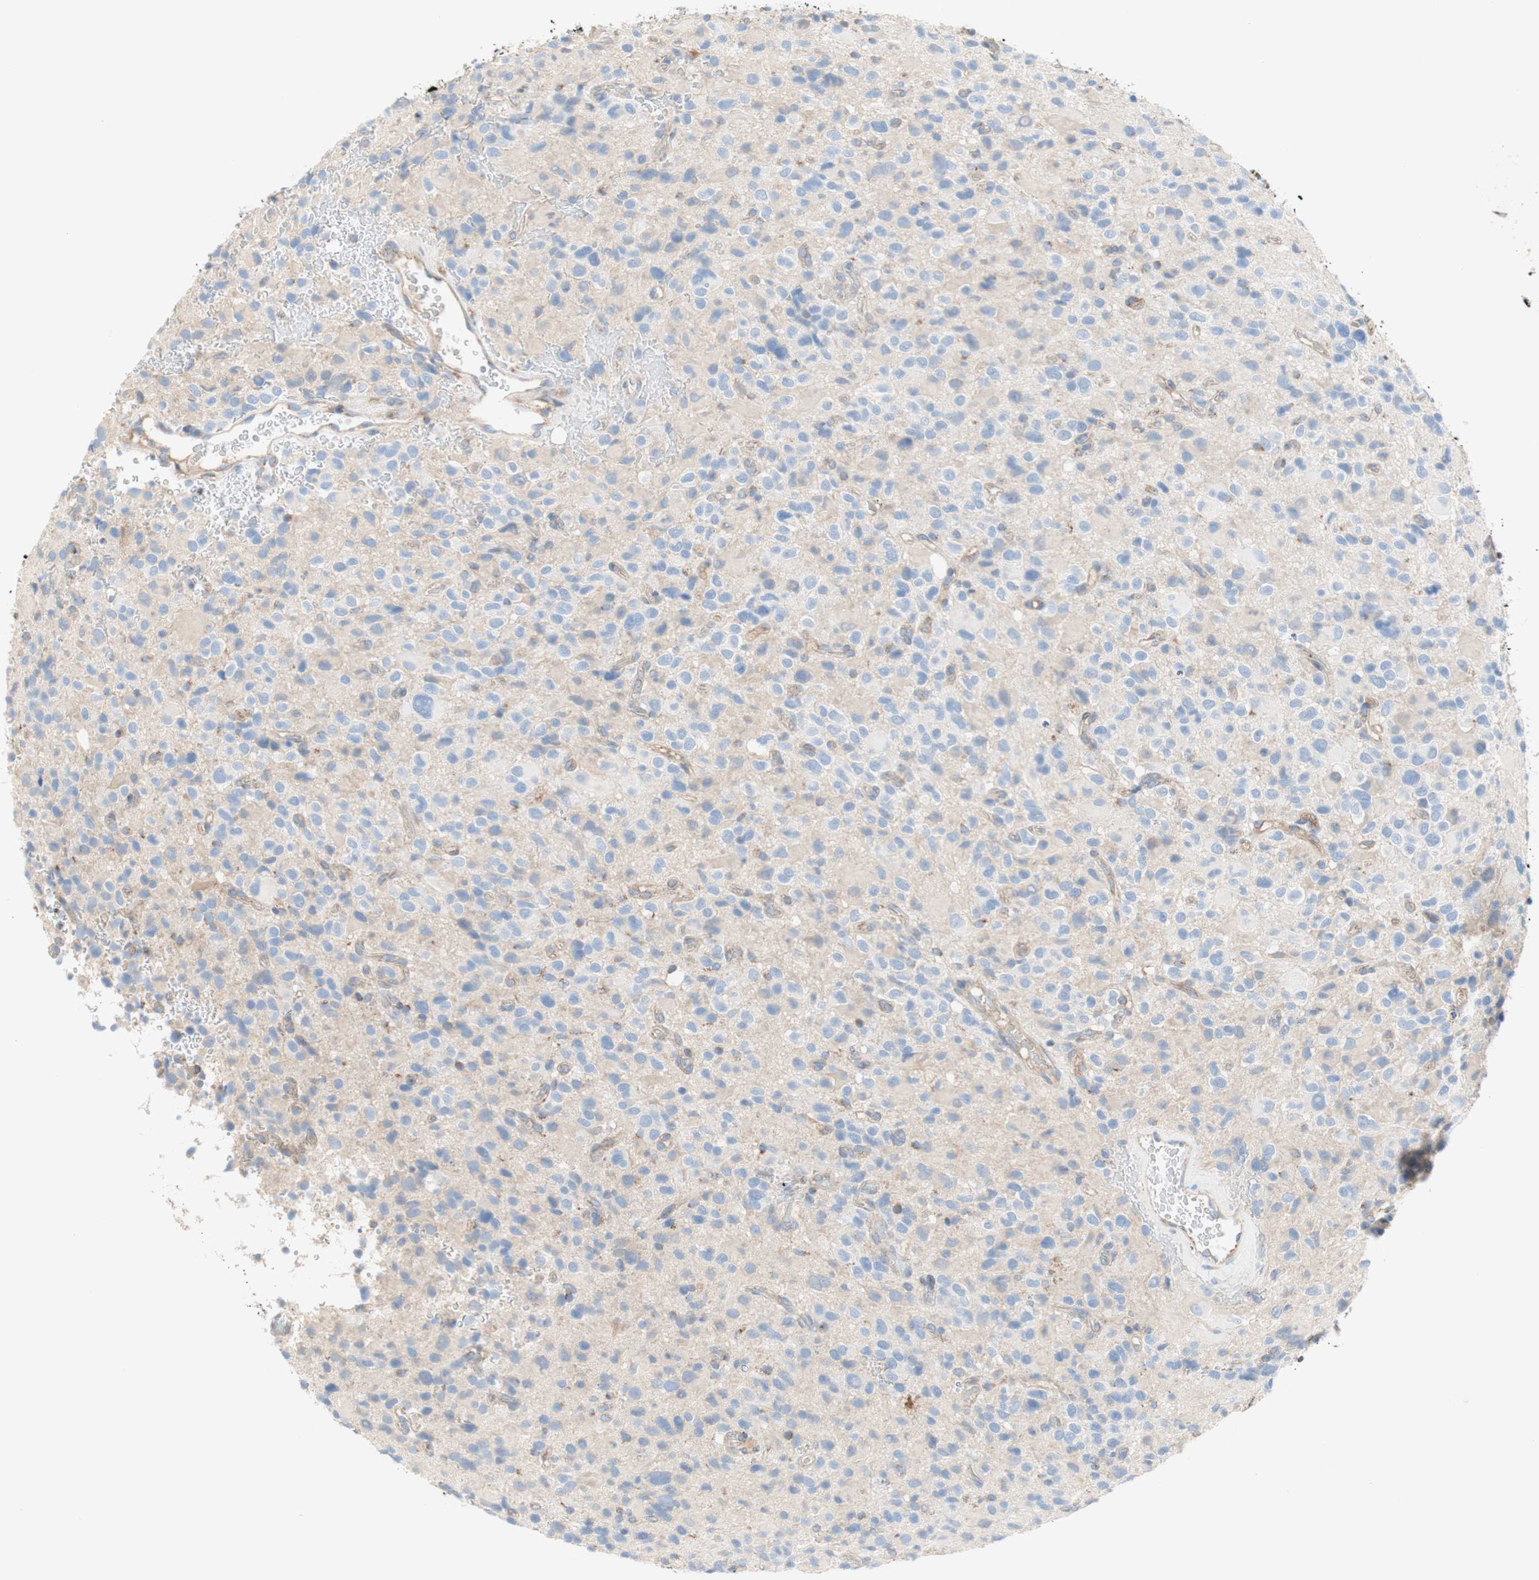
{"staining": {"intensity": "negative", "quantity": "none", "location": "none"}, "tissue": "glioma", "cell_type": "Tumor cells", "image_type": "cancer", "snomed": [{"axis": "morphology", "description": "Glioma, malignant, High grade"}, {"axis": "topography", "description": "Brain"}], "caption": "Histopathology image shows no protein expression in tumor cells of glioma tissue.", "gene": "SDHB", "patient": {"sex": "male", "age": 48}}